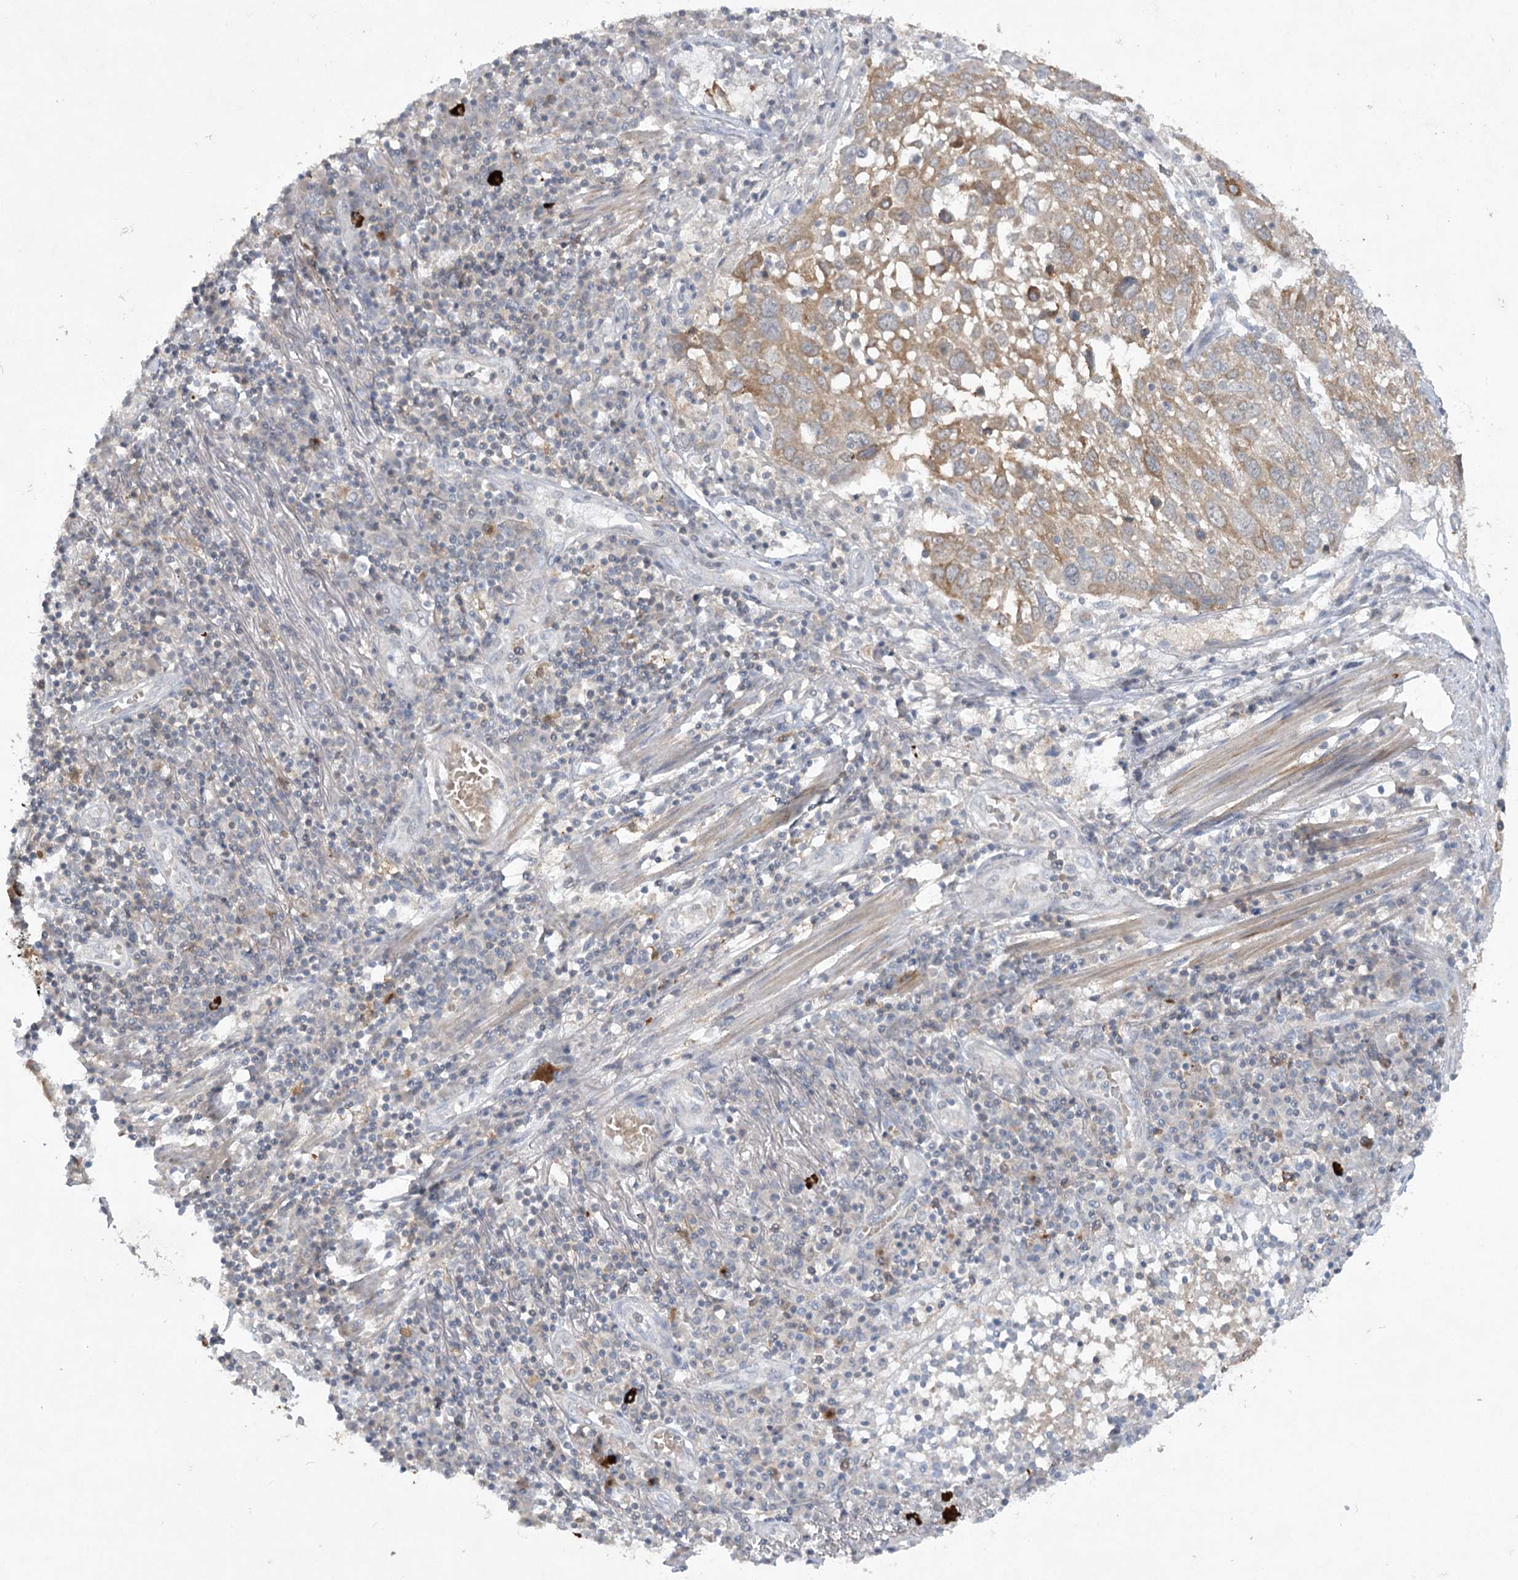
{"staining": {"intensity": "moderate", "quantity": ">75%", "location": "cytoplasmic/membranous"}, "tissue": "lung cancer", "cell_type": "Tumor cells", "image_type": "cancer", "snomed": [{"axis": "morphology", "description": "Squamous cell carcinoma, NOS"}, {"axis": "topography", "description": "Lung"}], "caption": "A photomicrograph of human lung cancer (squamous cell carcinoma) stained for a protein shows moderate cytoplasmic/membranous brown staining in tumor cells. Nuclei are stained in blue.", "gene": "TRAF3IP1", "patient": {"sex": "male", "age": 65}}